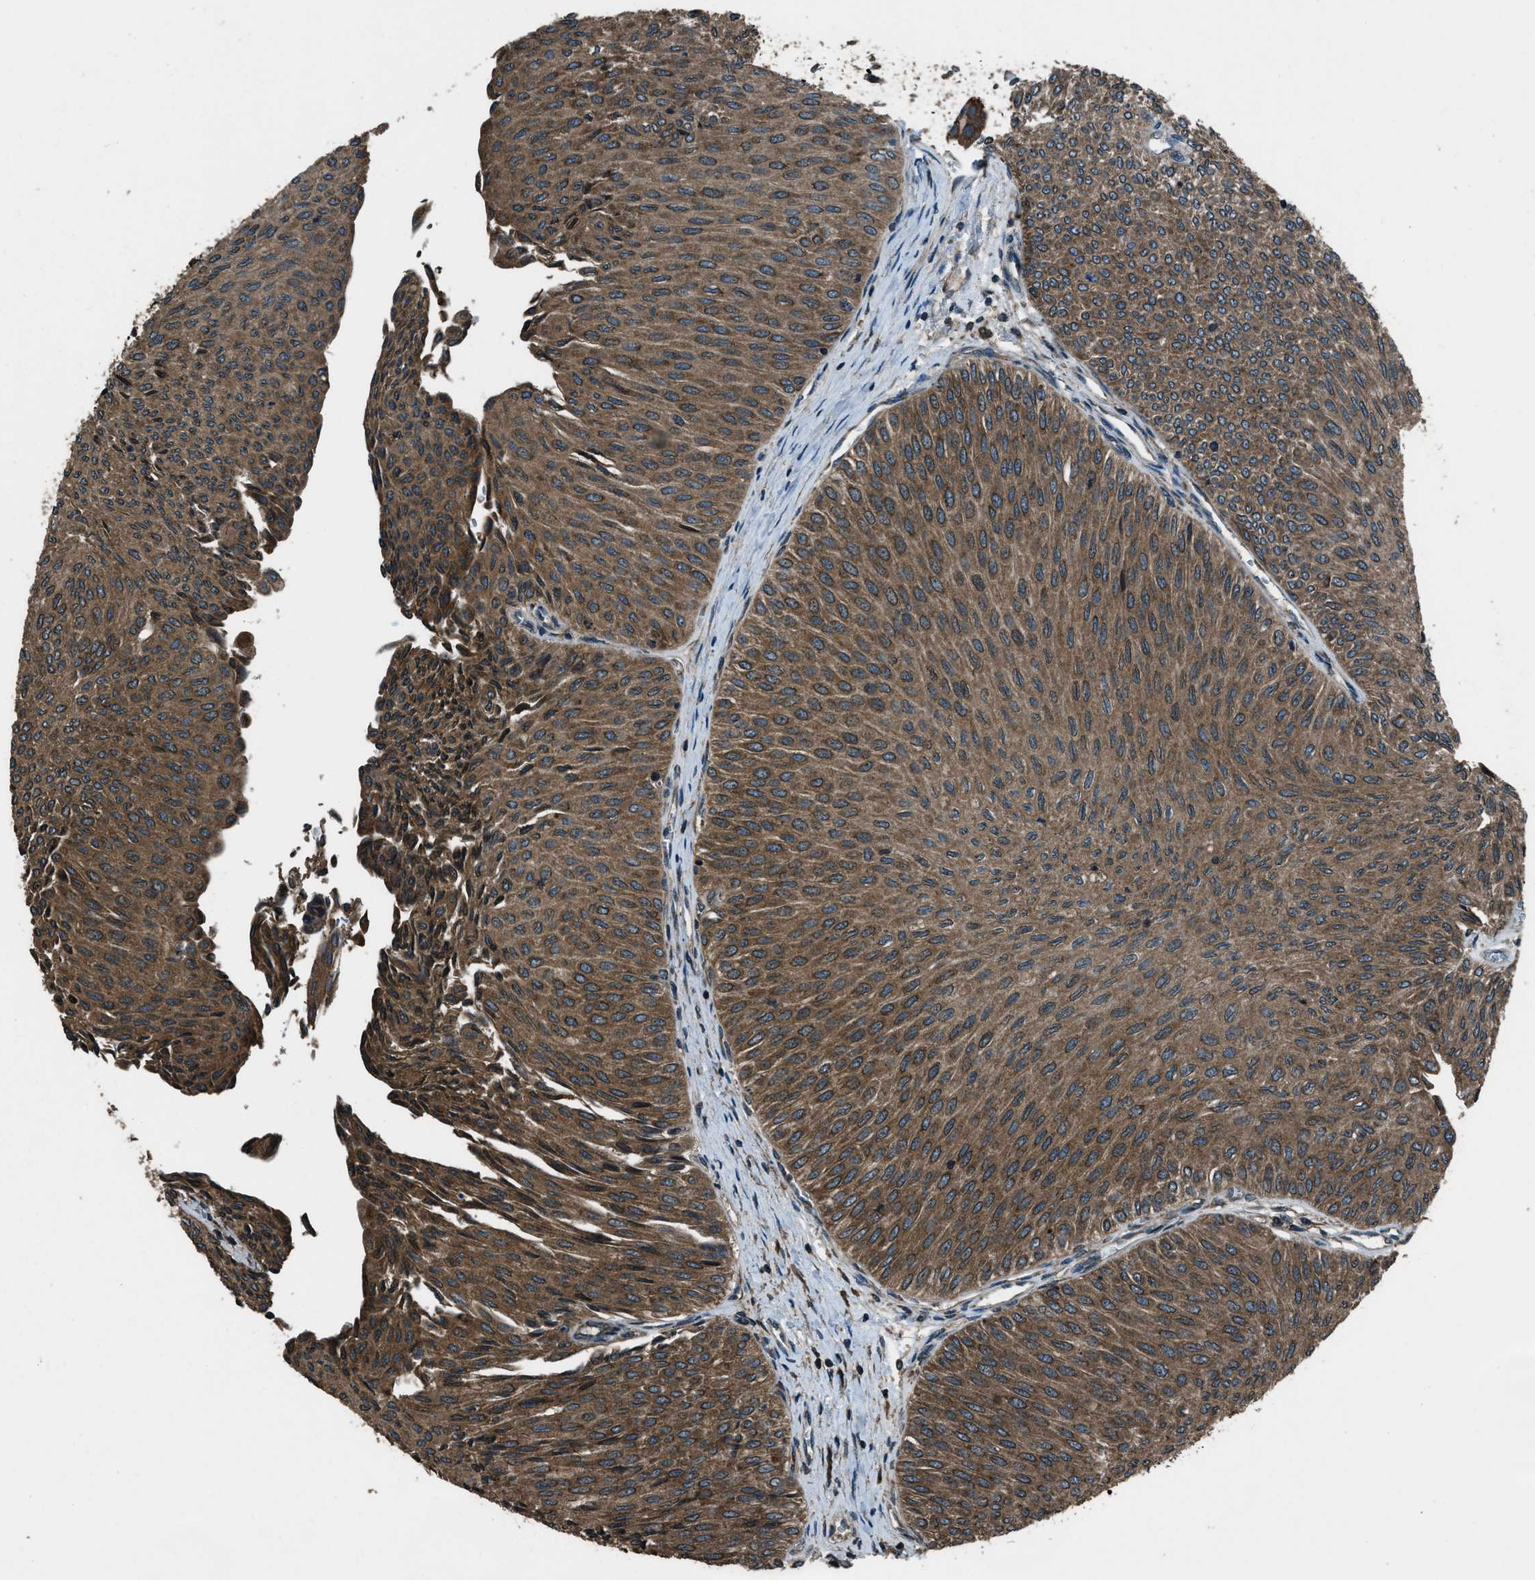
{"staining": {"intensity": "moderate", "quantity": ">75%", "location": "cytoplasmic/membranous"}, "tissue": "urothelial cancer", "cell_type": "Tumor cells", "image_type": "cancer", "snomed": [{"axis": "morphology", "description": "Urothelial carcinoma, Low grade"}, {"axis": "topography", "description": "Urinary bladder"}], "caption": "Immunohistochemical staining of human urothelial cancer reveals medium levels of moderate cytoplasmic/membranous protein expression in about >75% of tumor cells.", "gene": "TRIM4", "patient": {"sex": "male", "age": 78}}